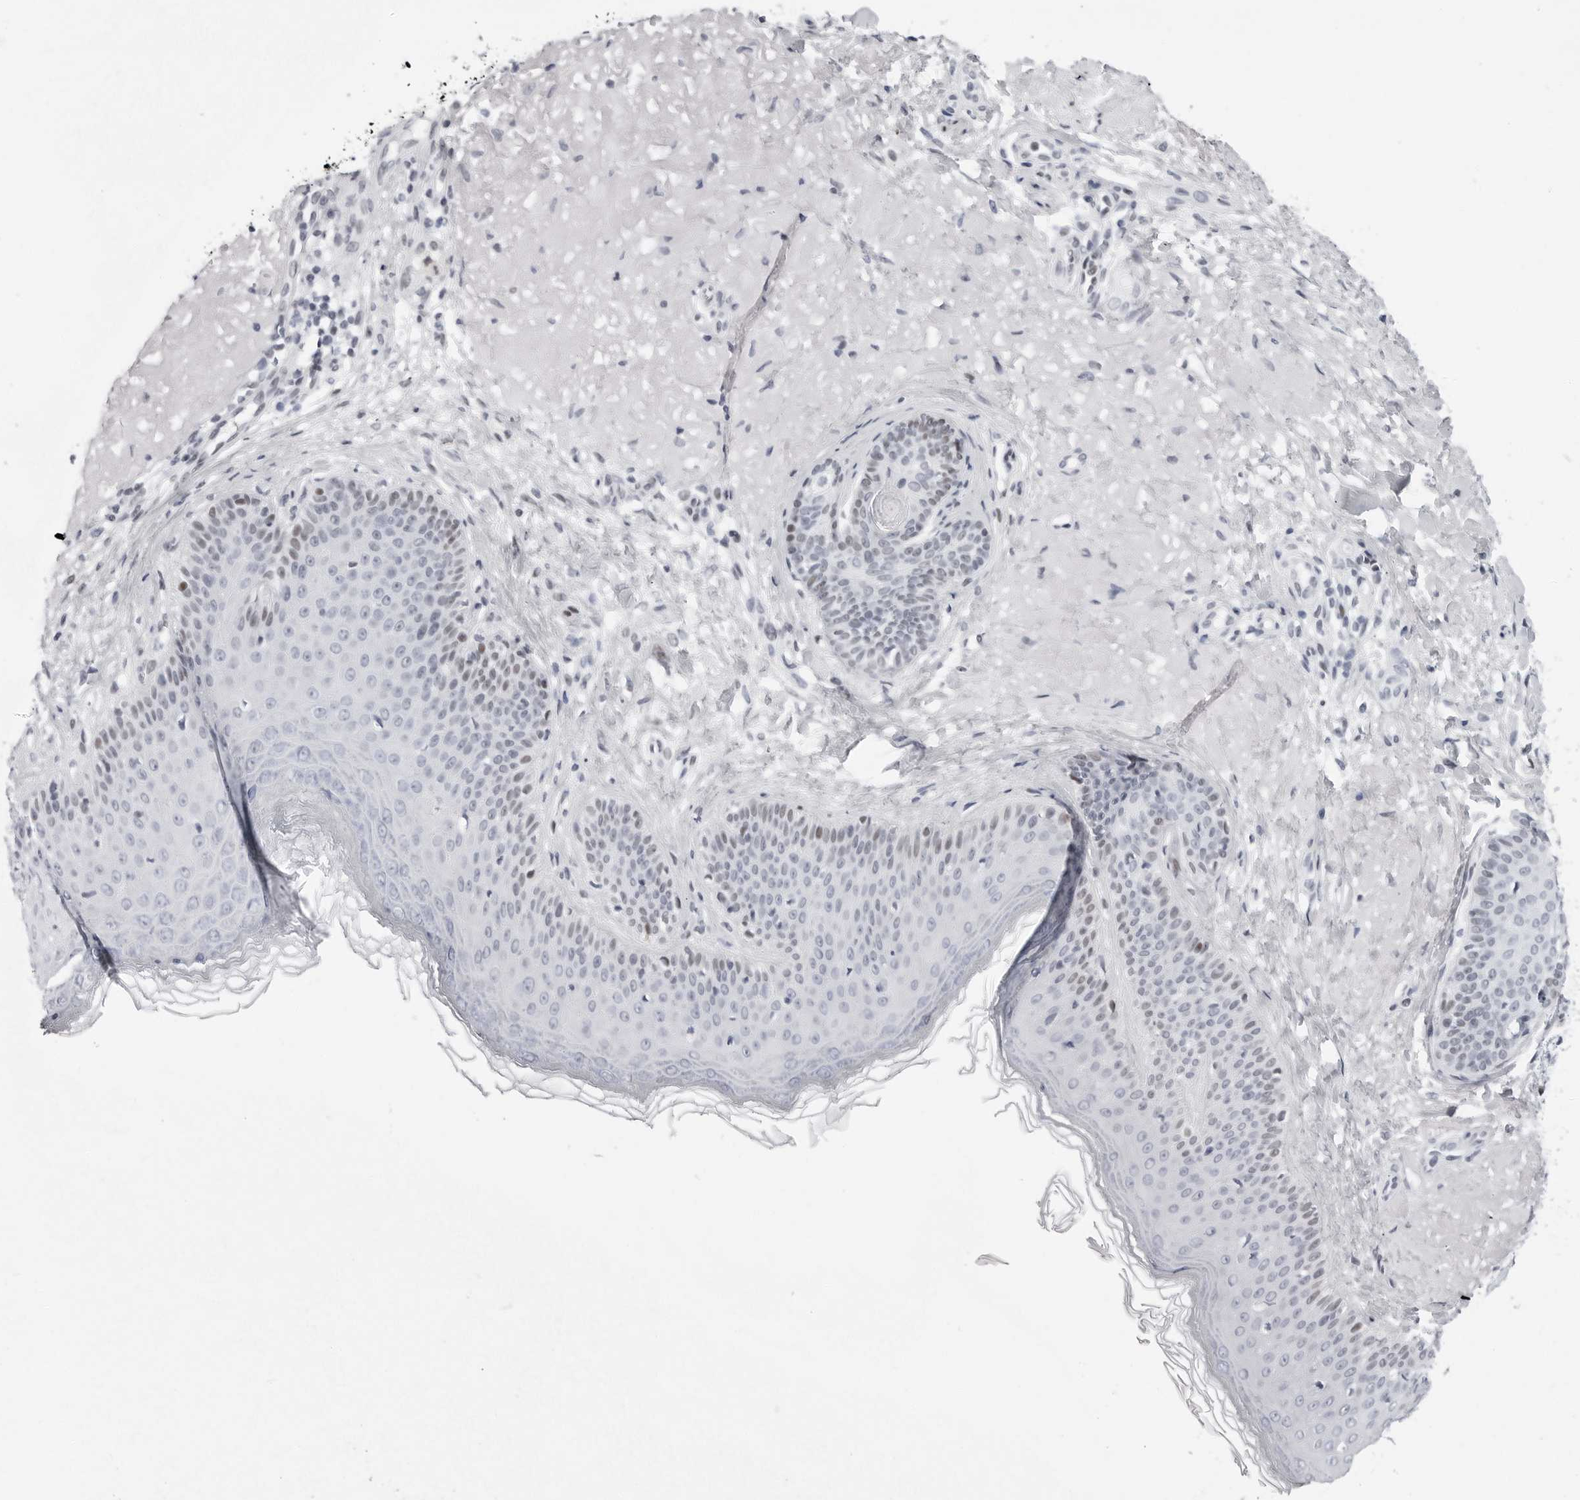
{"staining": {"intensity": "weak", "quantity": "<25%", "location": "nuclear"}, "tissue": "skin cancer", "cell_type": "Tumor cells", "image_type": "cancer", "snomed": [{"axis": "morphology", "description": "Normal tissue, NOS"}, {"axis": "morphology", "description": "Squamous cell carcinoma, NOS"}, {"axis": "topography", "description": "Skin"}], "caption": "DAB immunohistochemical staining of squamous cell carcinoma (skin) reveals no significant positivity in tumor cells.", "gene": "VEZF1", "patient": {"sex": "female", "age": 96}}